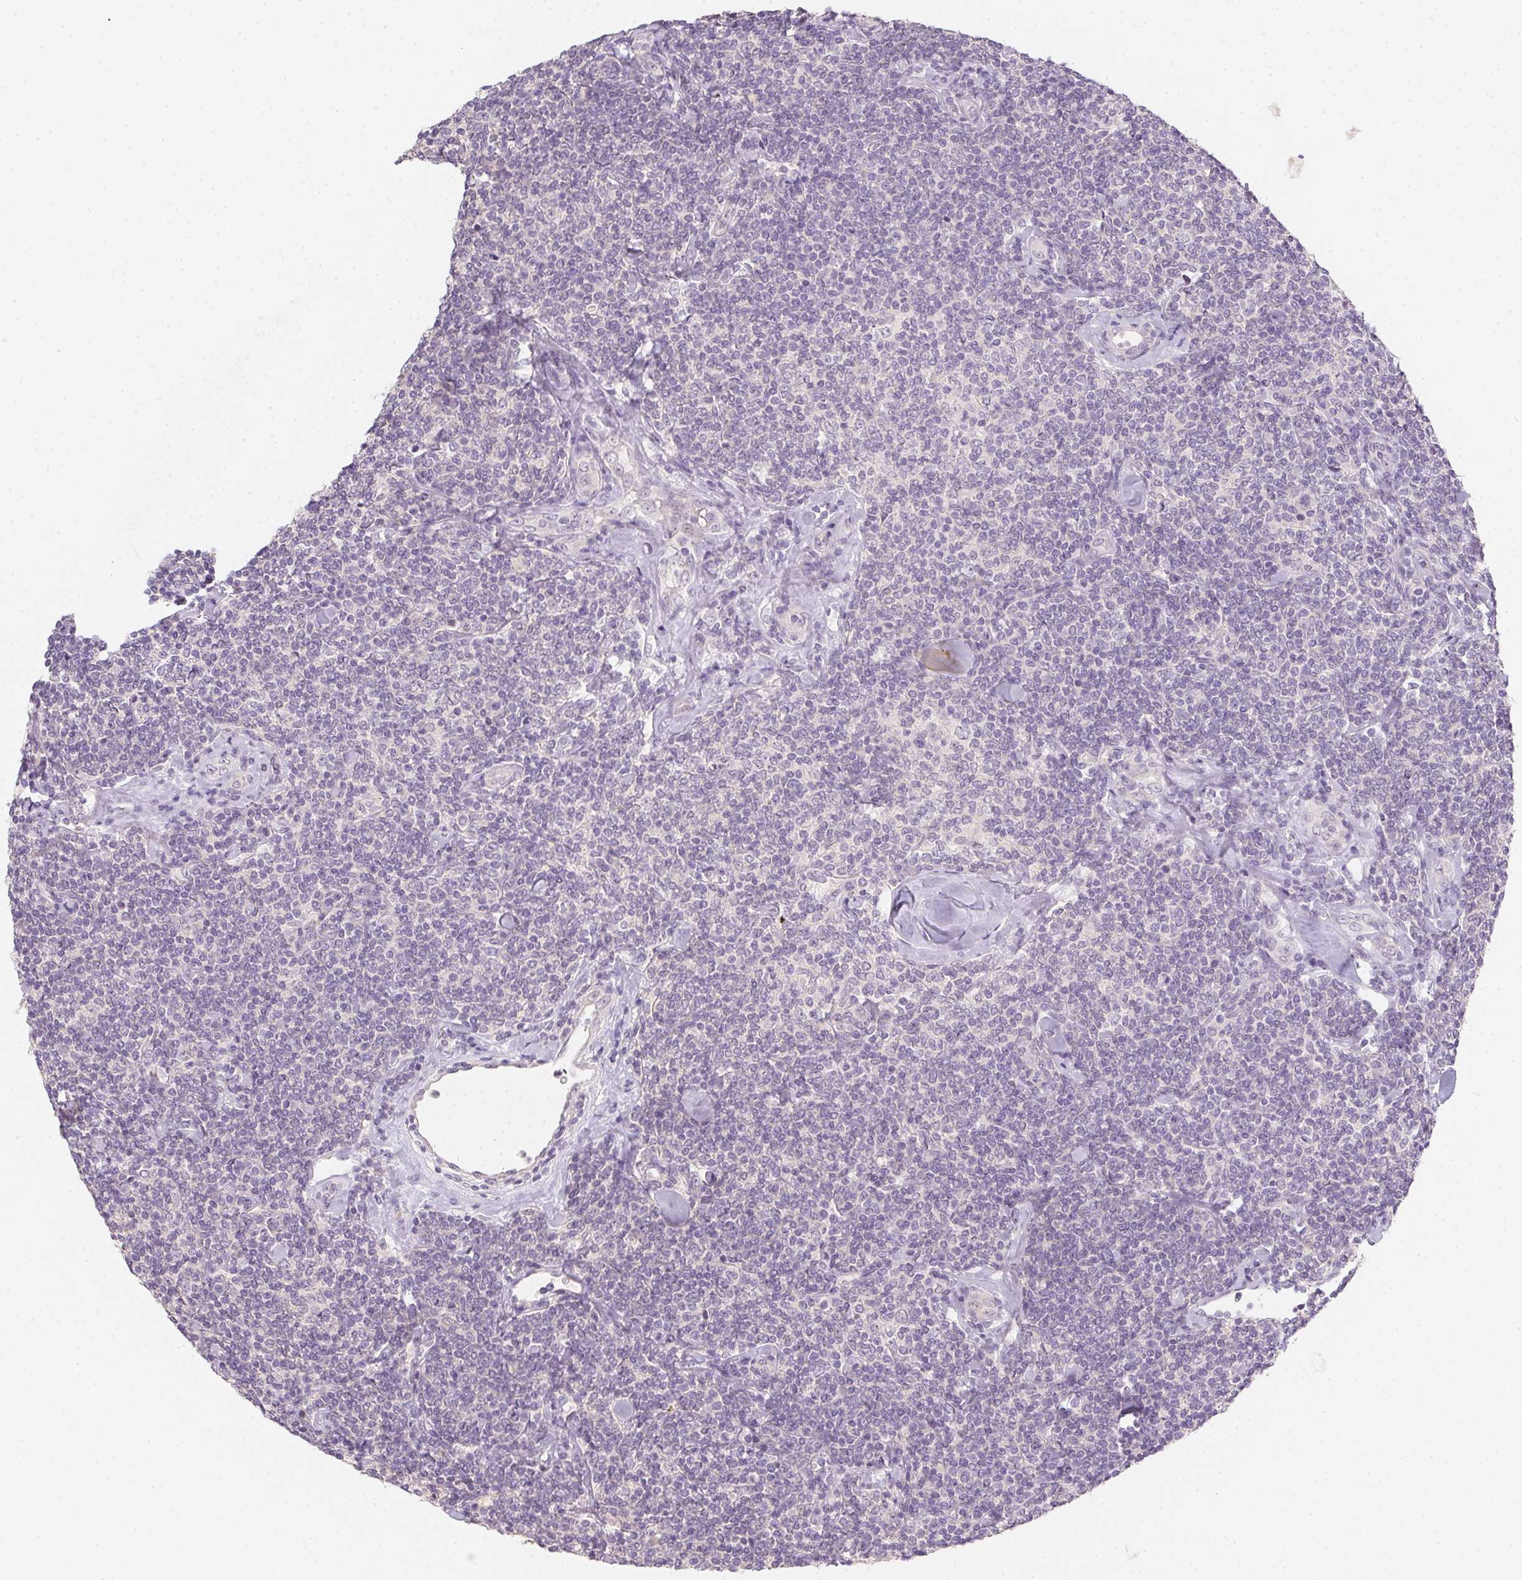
{"staining": {"intensity": "negative", "quantity": "none", "location": "none"}, "tissue": "lymphoma", "cell_type": "Tumor cells", "image_type": "cancer", "snomed": [{"axis": "morphology", "description": "Malignant lymphoma, non-Hodgkin's type, Low grade"}, {"axis": "topography", "description": "Lymph node"}], "caption": "Protein analysis of lymphoma shows no significant positivity in tumor cells. Nuclei are stained in blue.", "gene": "ZBBX", "patient": {"sex": "female", "age": 56}}